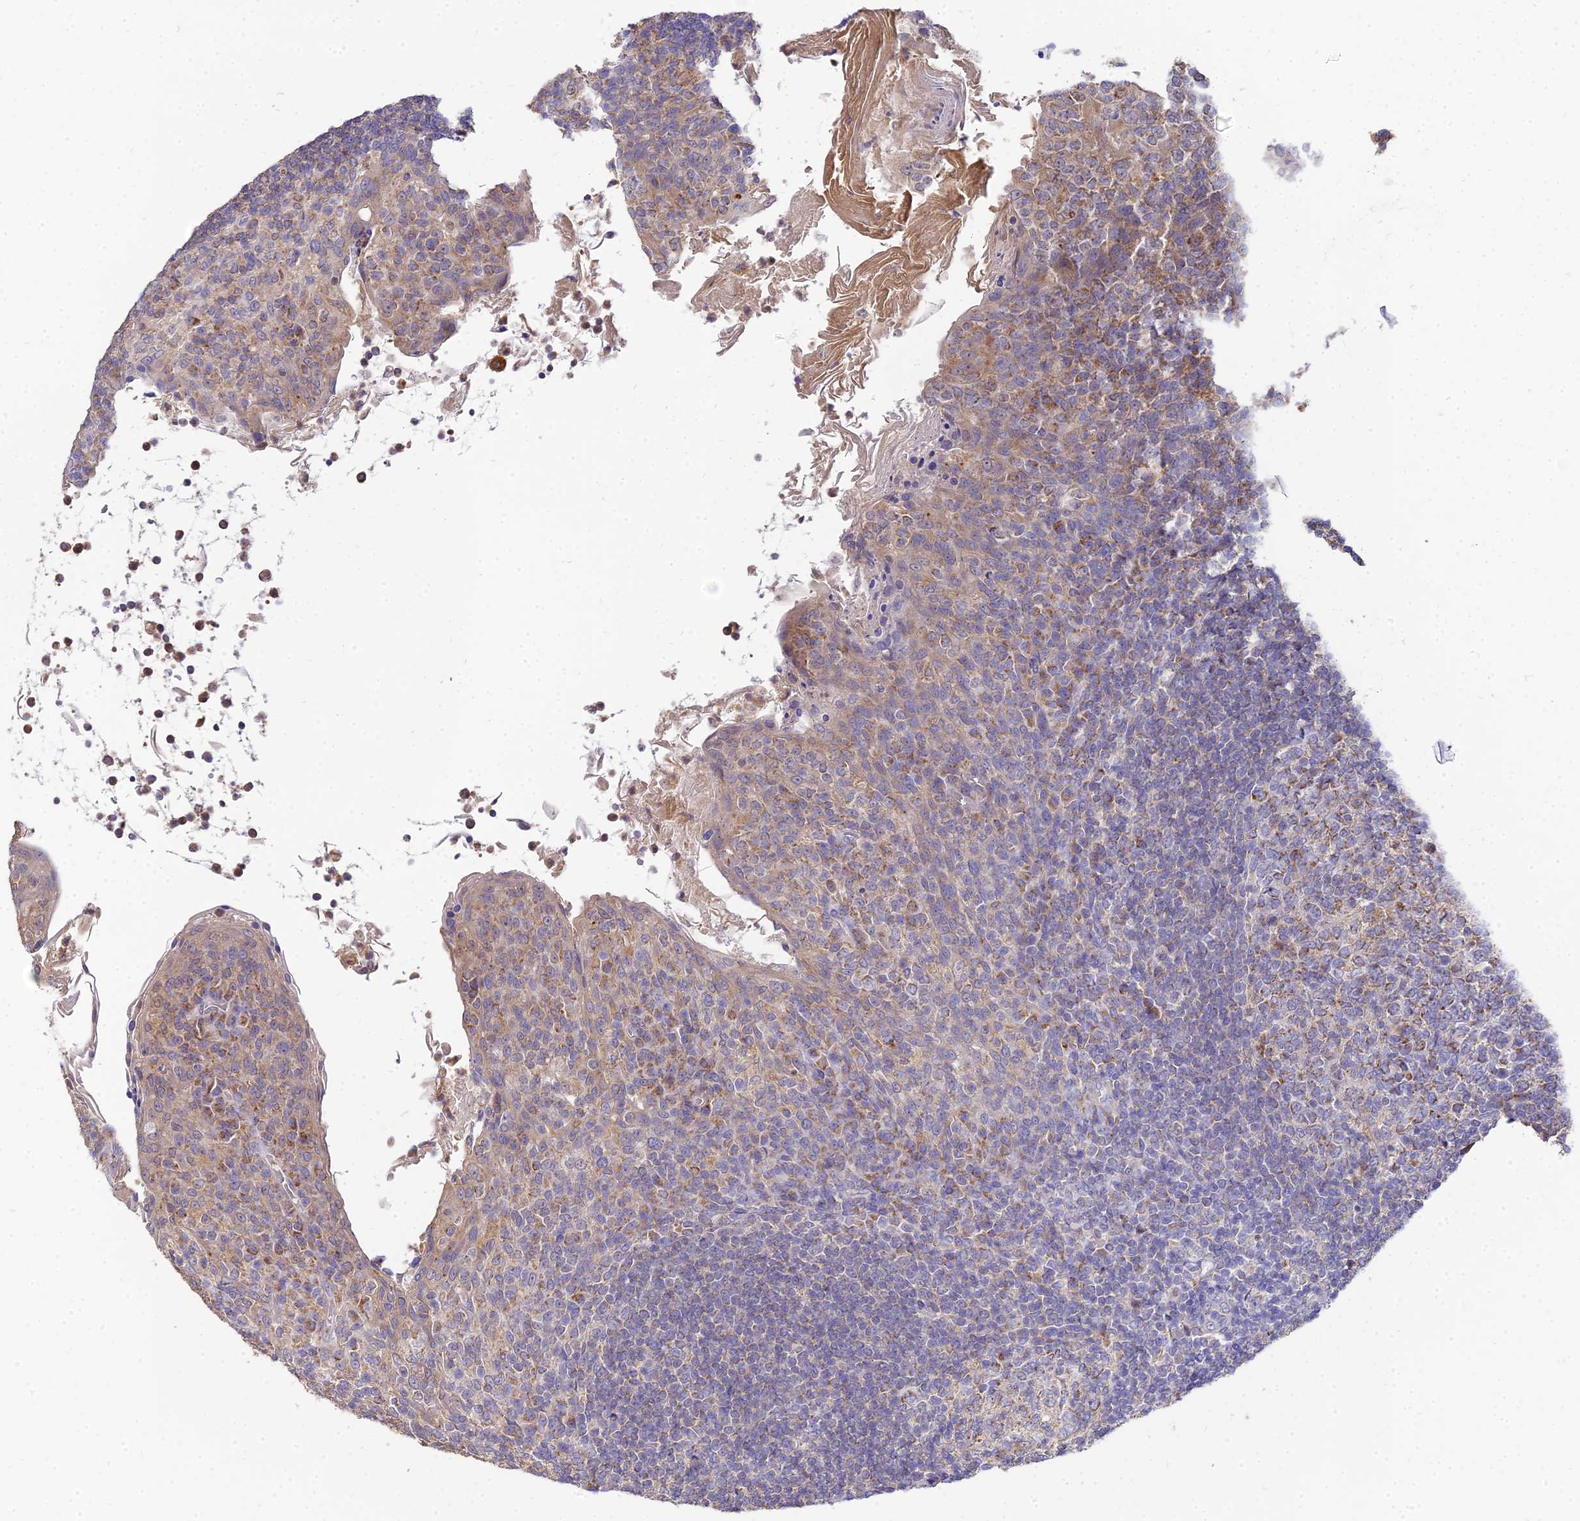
{"staining": {"intensity": "moderate", "quantity": "25%-75%", "location": "cytoplasmic/membranous"}, "tissue": "tonsil", "cell_type": "Germinal center cells", "image_type": "normal", "snomed": [{"axis": "morphology", "description": "Normal tissue, NOS"}, {"axis": "topography", "description": "Tonsil"}], "caption": "Immunohistochemistry (IHC) (DAB) staining of unremarkable tonsil shows moderate cytoplasmic/membranous protein expression in approximately 25%-75% of germinal center cells.", "gene": "ARL8A", "patient": {"sex": "female", "age": 10}}